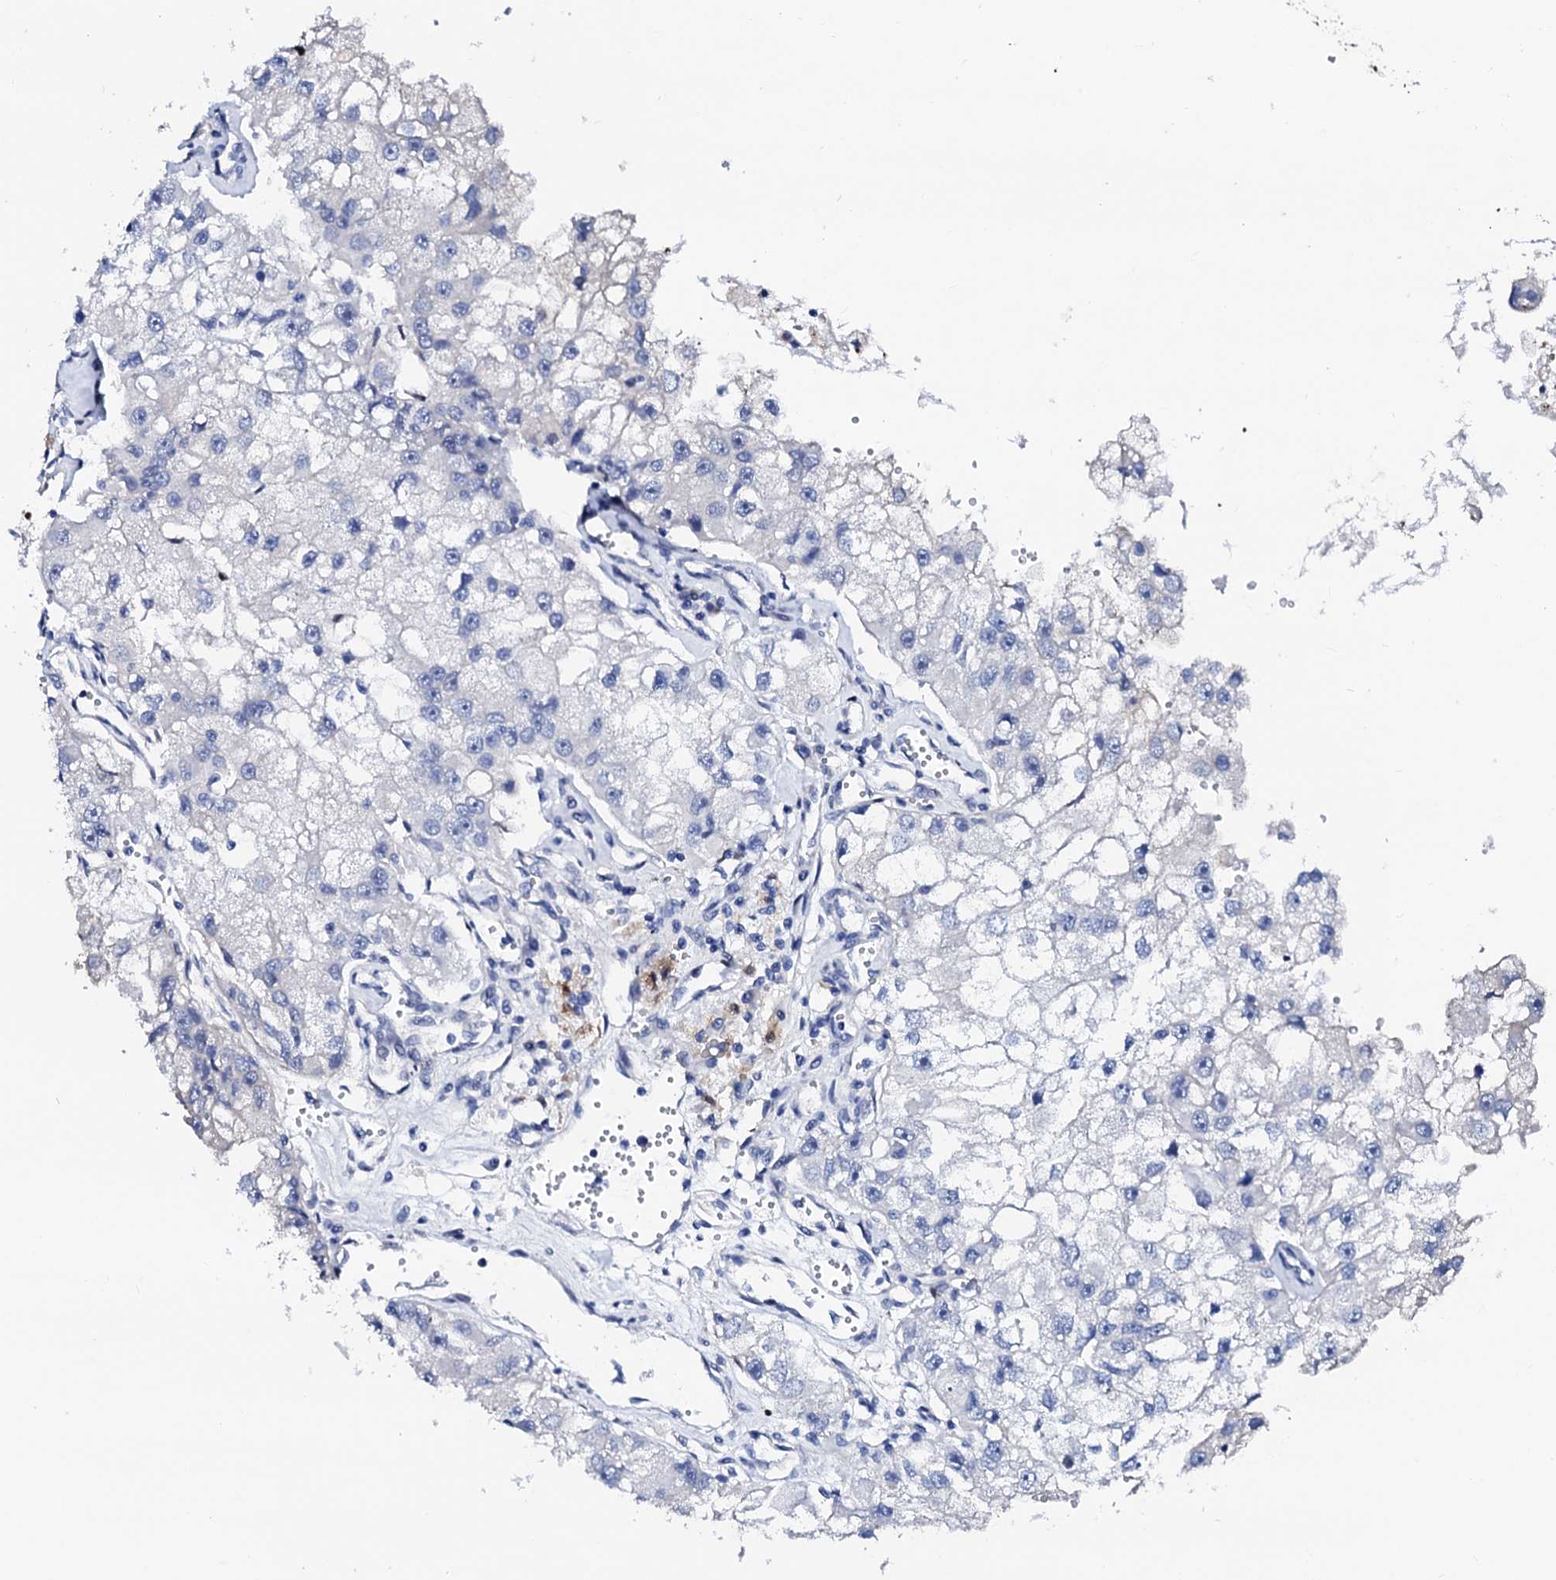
{"staining": {"intensity": "negative", "quantity": "none", "location": "none"}, "tissue": "renal cancer", "cell_type": "Tumor cells", "image_type": "cancer", "snomed": [{"axis": "morphology", "description": "Adenocarcinoma, NOS"}, {"axis": "topography", "description": "Kidney"}], "caption": "Adenocarcinoma (renal) was stained to show a protein in brown. There is no significant positivity in tumor cells. (DAB (3,3'-diaminobenzidine) IHC, high magnification).", "gene": "TRDN", "patient": {"sex": "male", "age": 63}}